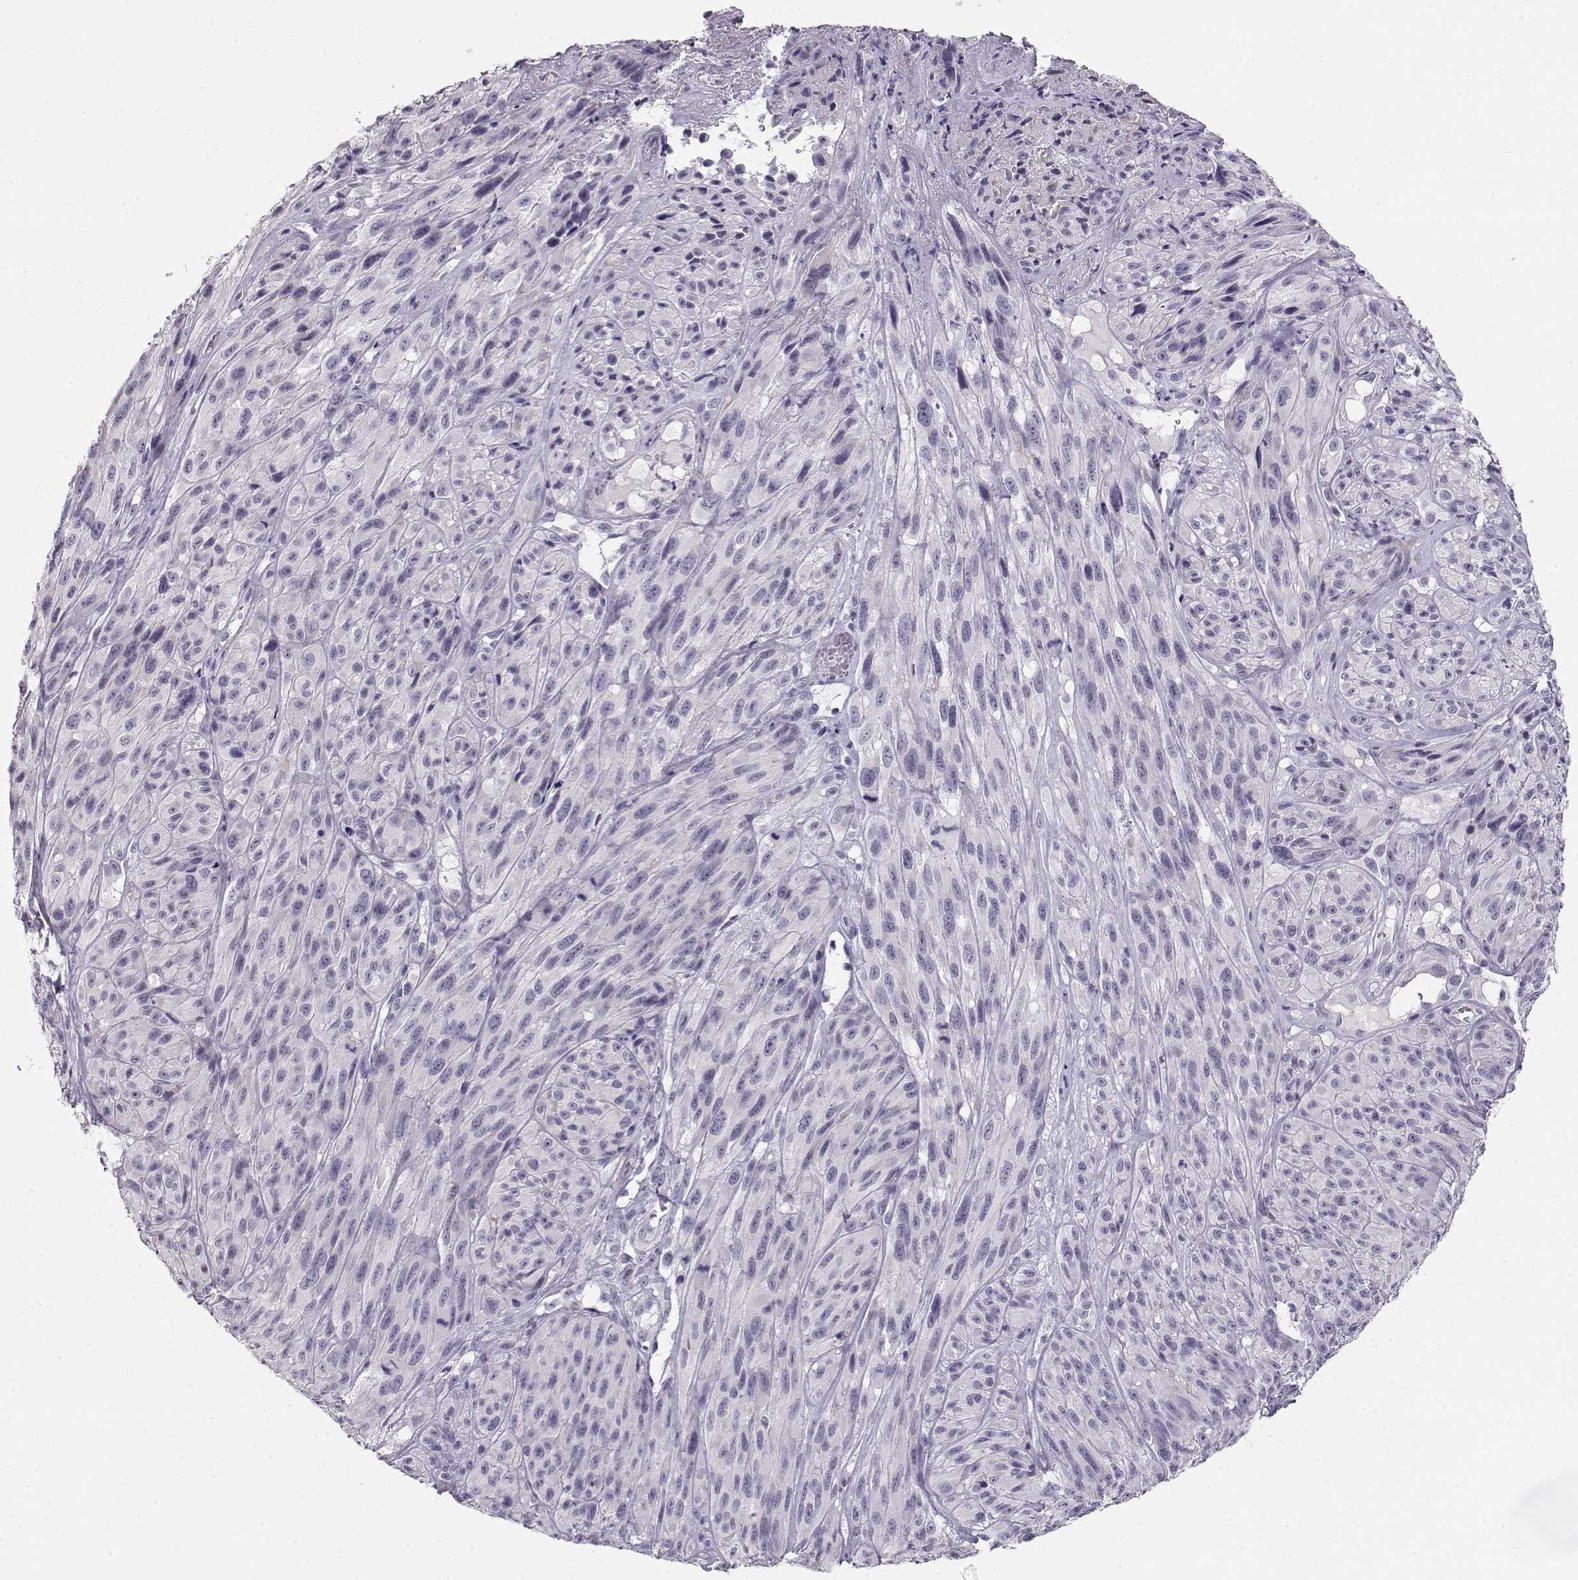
{"staining": {"intensity": "negative", "quantity": "none", "location": "none"}, "tissue": "melanoma", "cell_type": "Tumor cells", "image_type": "cancer", "snomed": [{"axis": "morphology", "description": "Malignant melanoma, NOS"}, {"axis": "topography", "description": "Skin"}], "caption": "DAB immunohistochemical staining of human melanoma shows no significant expression in tumor cells.", "gene": "IMPG1", "patient": {"sex": "male", "age": 51}}